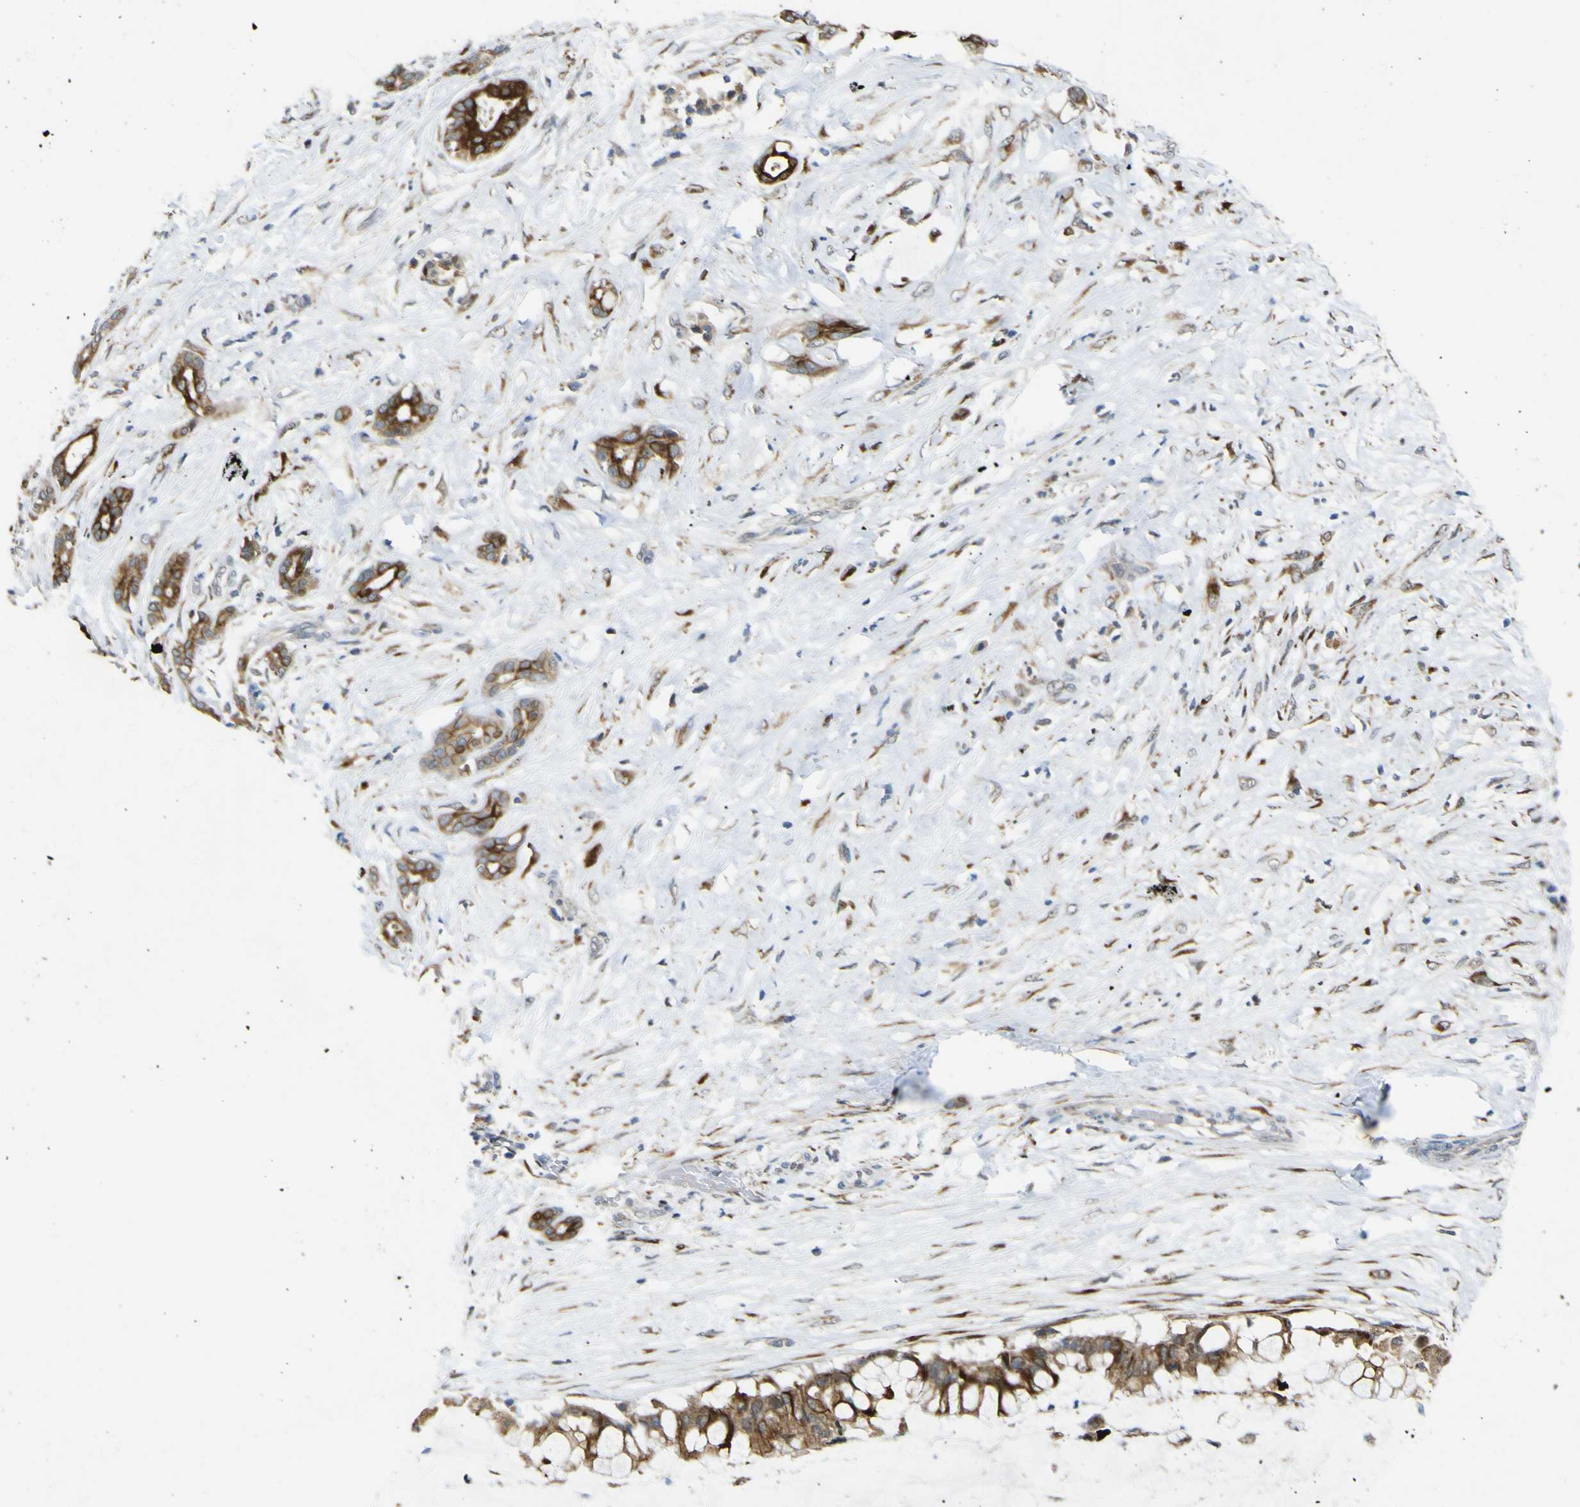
{"staining": {"intensity": "strong", "quantity": ">75%", "location": "cytoplasmic/membranous"}, "tissue": "pancreatic cancer", "cell_type": "Tumor cells", "image_type": "cancer", "snomed": [{"axis": "morphology", "description": "Adenocarcinoma, NOS"}, {"axis": "topography", "description": "Pancreas"}], "caption": "IHC histopathology image of human pancreatic adenocarcinoma stained for a protein (brown), which displays high levels of strong cytoplasmic/membranous staining in about >75% of tumor cells.", "gene": "LBHD1", "patient": {"sex": "male", "age": 41}}